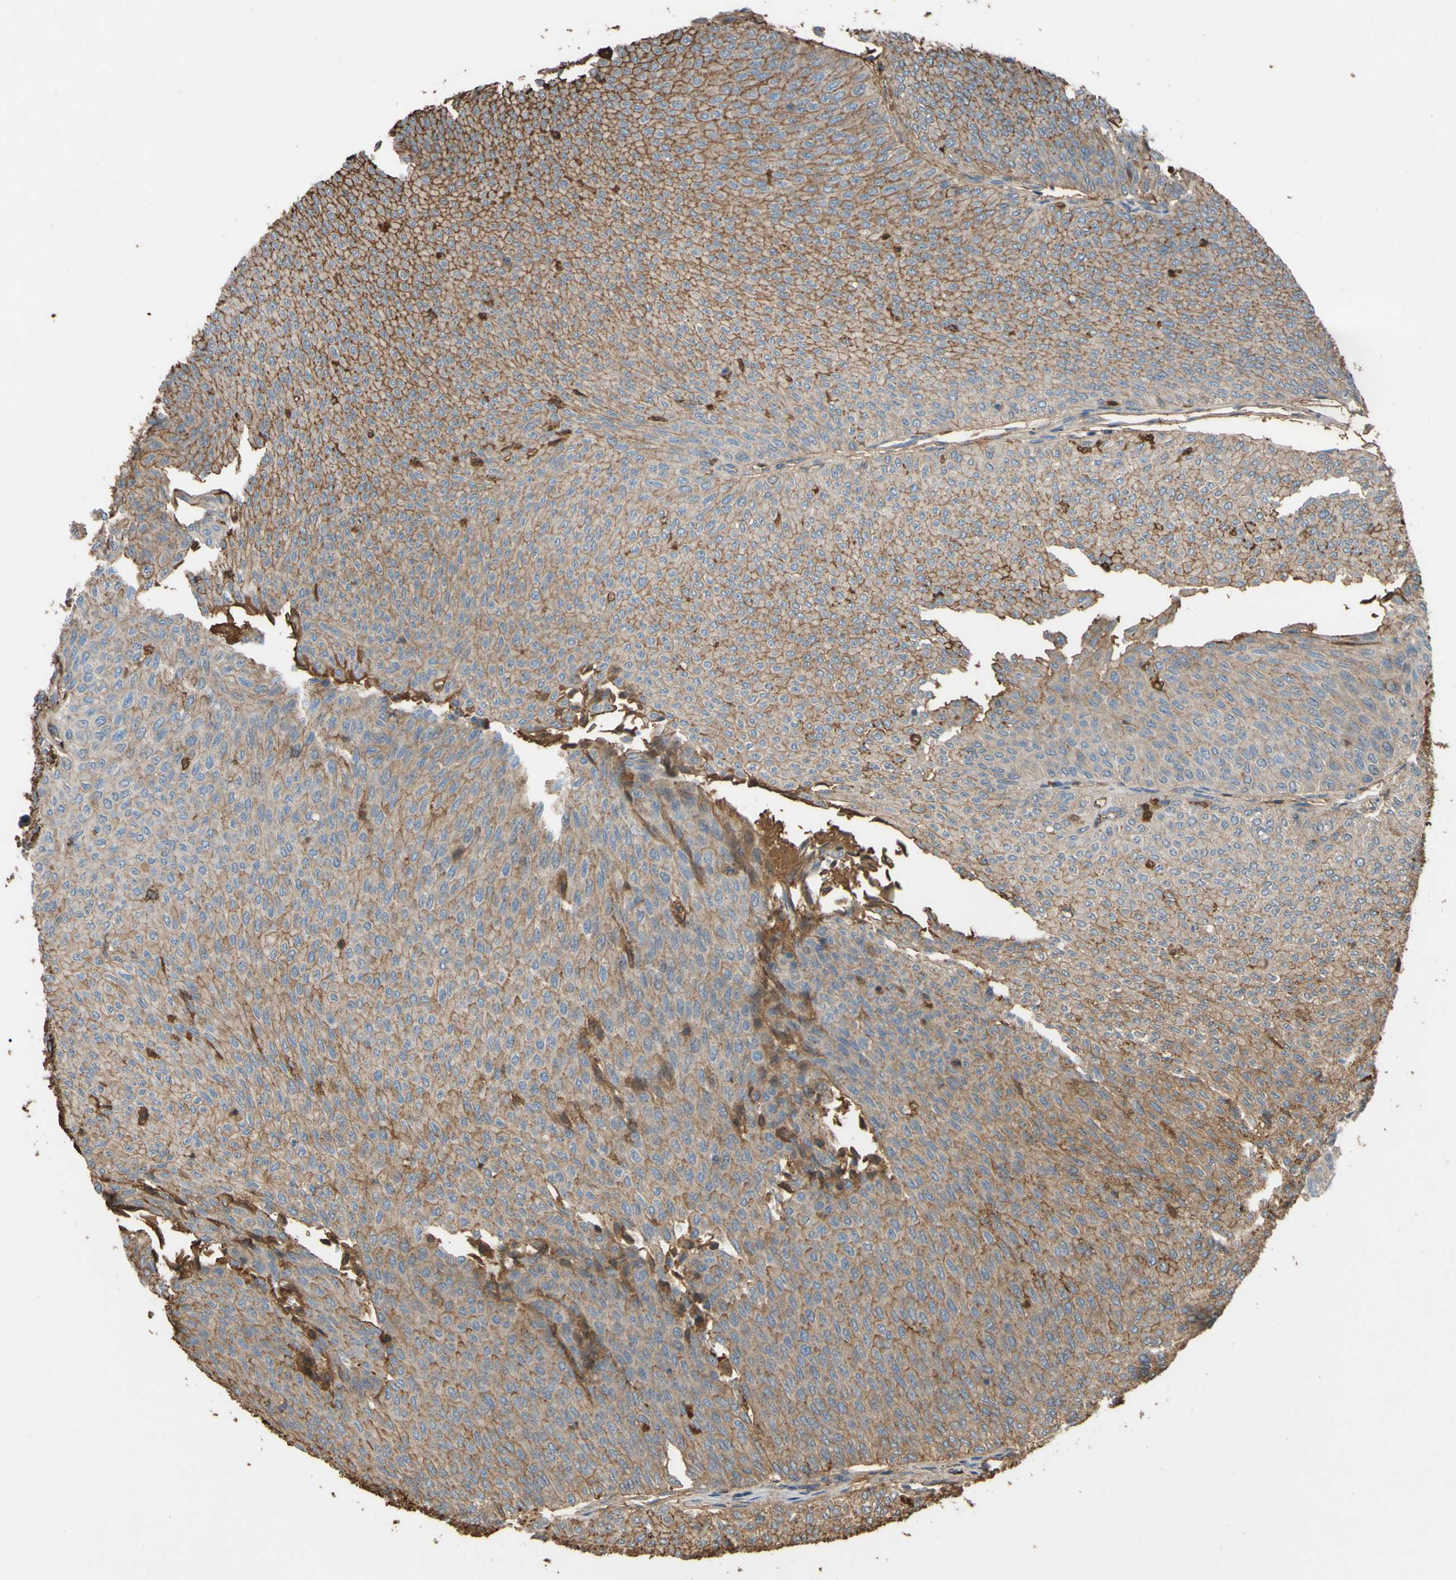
{"staining": {"intensity": "weak", "quantity": ">75%", "location": "cytoplasmic/membranous"}, "tissue": "urothelial cancer", "cell_type": "Tumor cells", "image_type": "cancer", "snomed": [{"axis": "morphology", "description": "Urothelial carcinoma, Low grade"}, {"axis": "topography", "description": "Urinary bladder"}], "caption": "Protein staining of urothelial cancer tissue reveals weak cytoplasmic/membranous positivity in approximately >75% of tumor cells.", "gene": "PTGDS", "patient": {"sex": "male", "age": 78}}